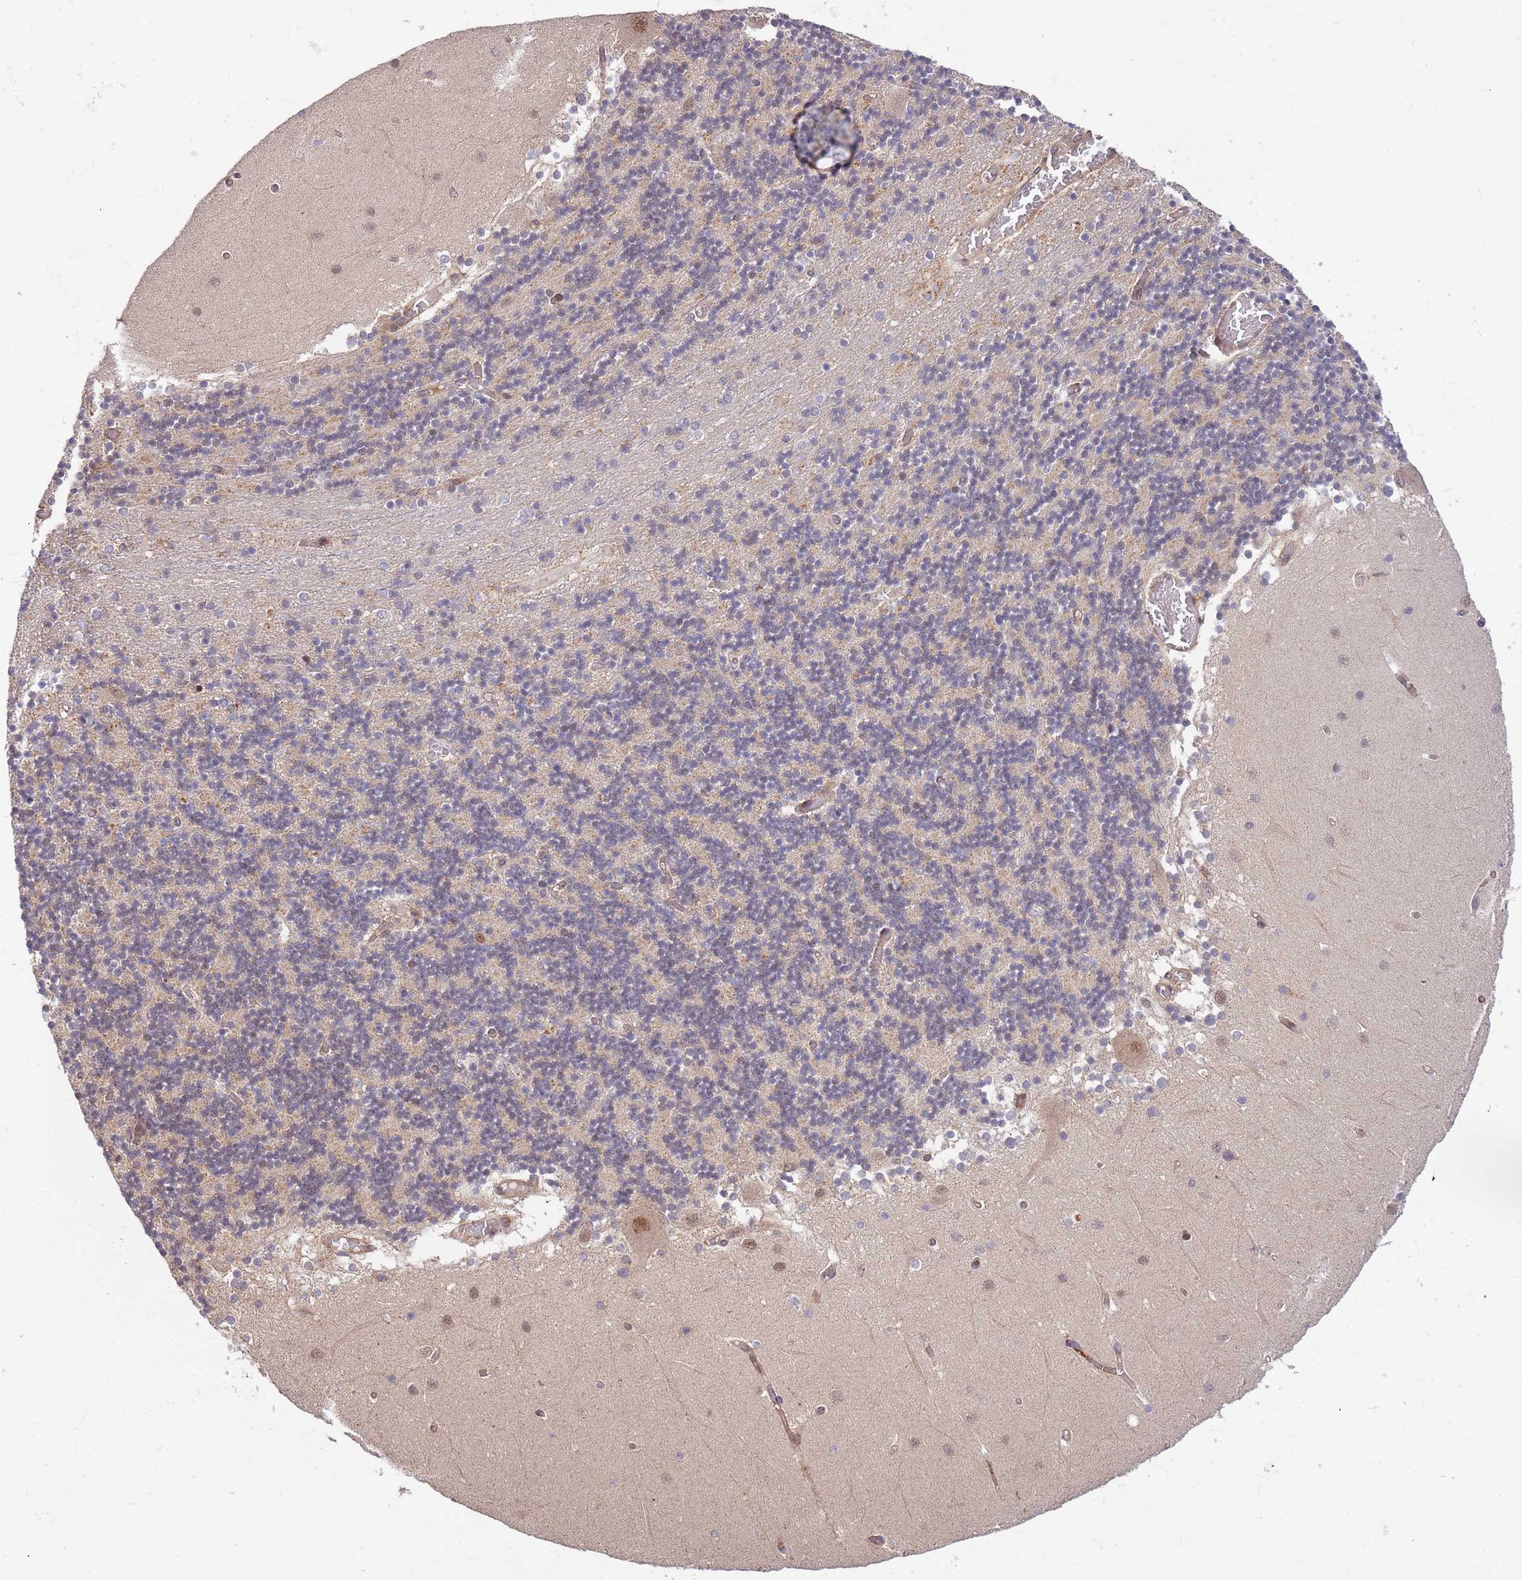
{"staining": {"intensity": "weak", "quantity": "<25%", "location": "nuclear"}, "tissue": "cerebellum", "cell_type": "Cells in granular layer", "image_type": "normal", "snomed": [{"axis": "morphology", "description": "Normal tissue, NOS"}, {"axis": "topography", "description": "Cerebellum"}], "caption": "This is an immunohistochemistry (IHC) image of normal human cerebellum. There is no staining in cells in granular layer.", "gene": "HAUS3", "patient": {"sex": "female", "age": 28}}